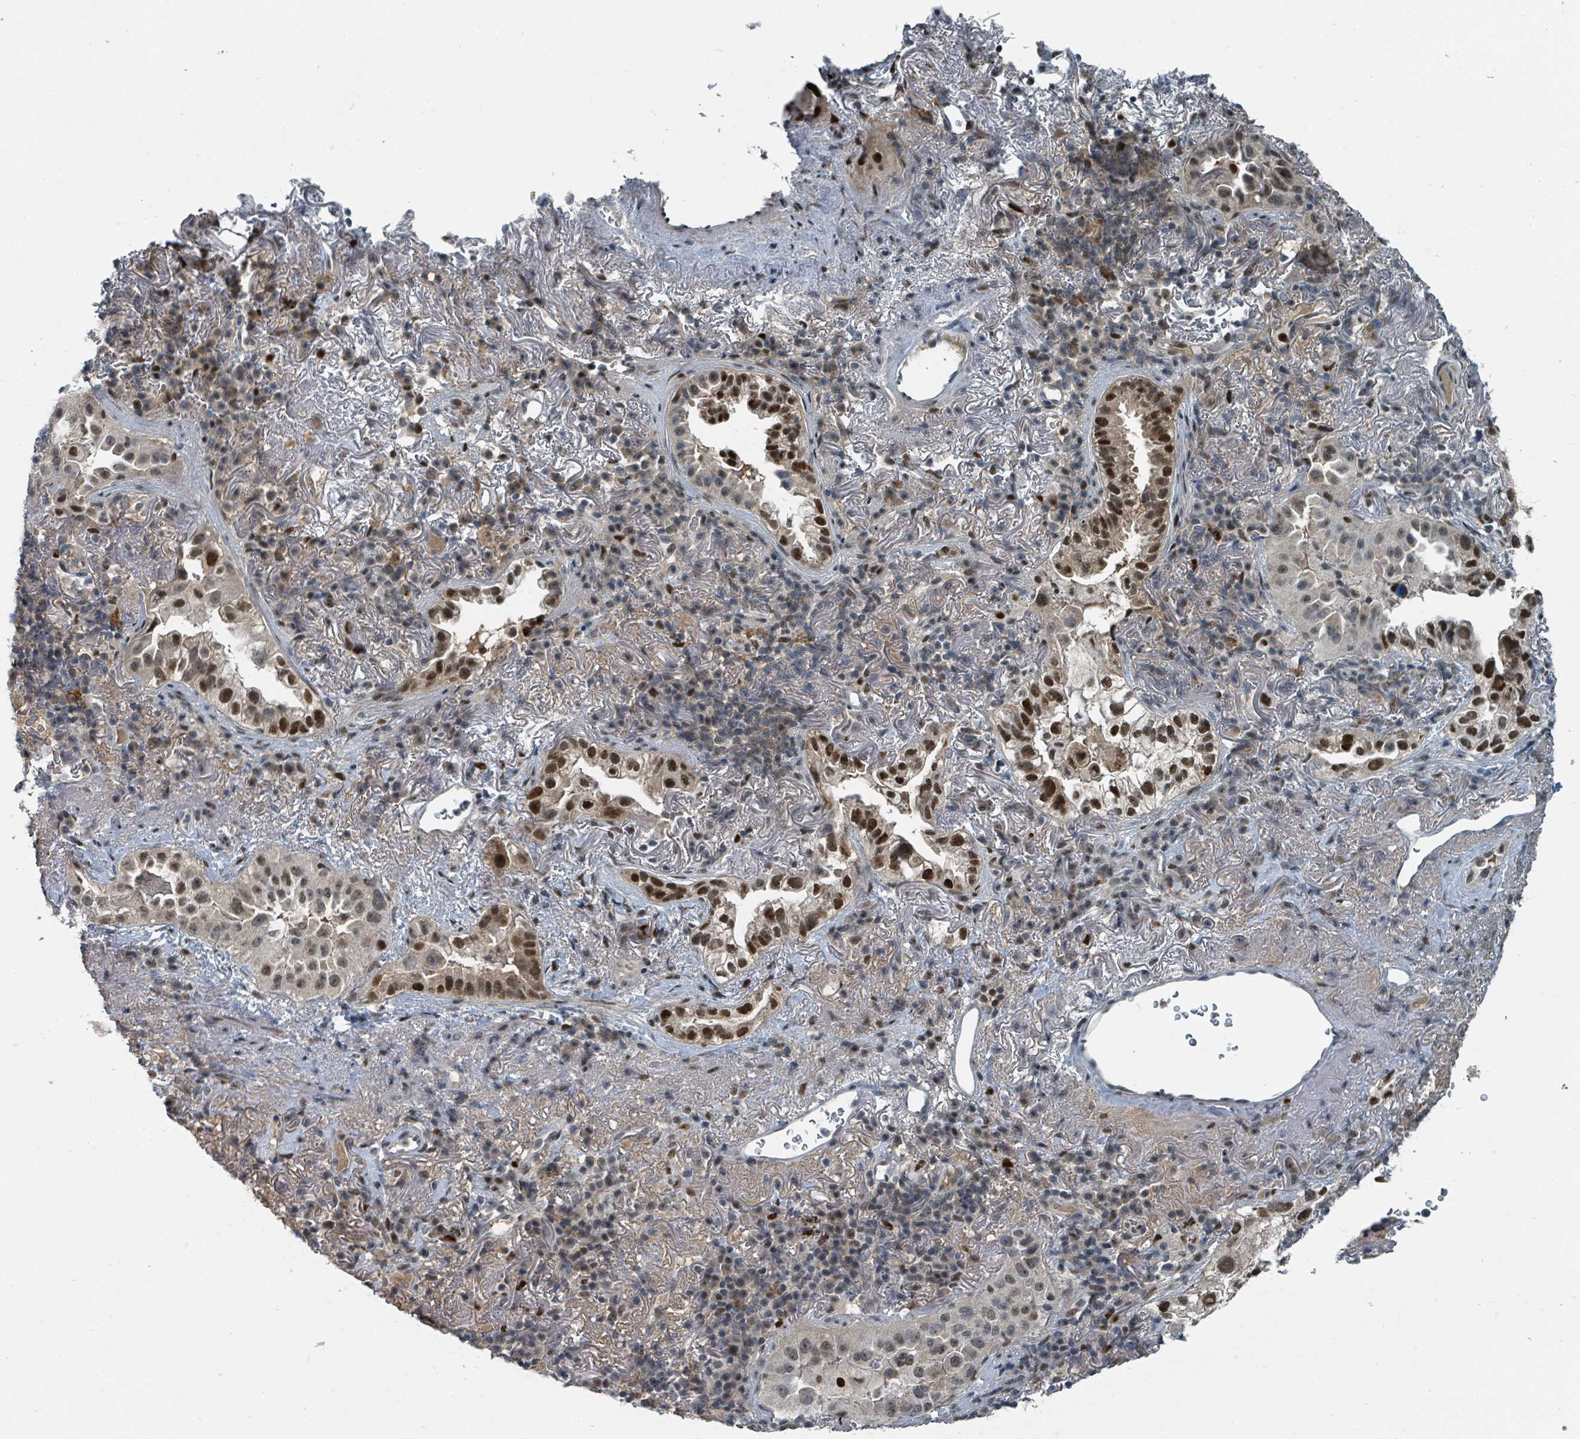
{"staining": {"intensity": "strong", "quantity": "25%-75%", "location": "nuclear"}, "tissue": "lung cancer", "cell_type": "Tumor cells", "image_type": "cancer", "snomed": [{"axis": "morphology", "description": "Adenocarcinoma, NOS"}, {"axis": "topography", "description": "Lung"}], "caption": "There is high levels of strong nuclear staining in tumor cells of lung adenocarcinoma, as demonstrated by immunohistochemical staining (brown color).", "gene": "UCK1", "patient": {"sex": "female", "age": 69}}